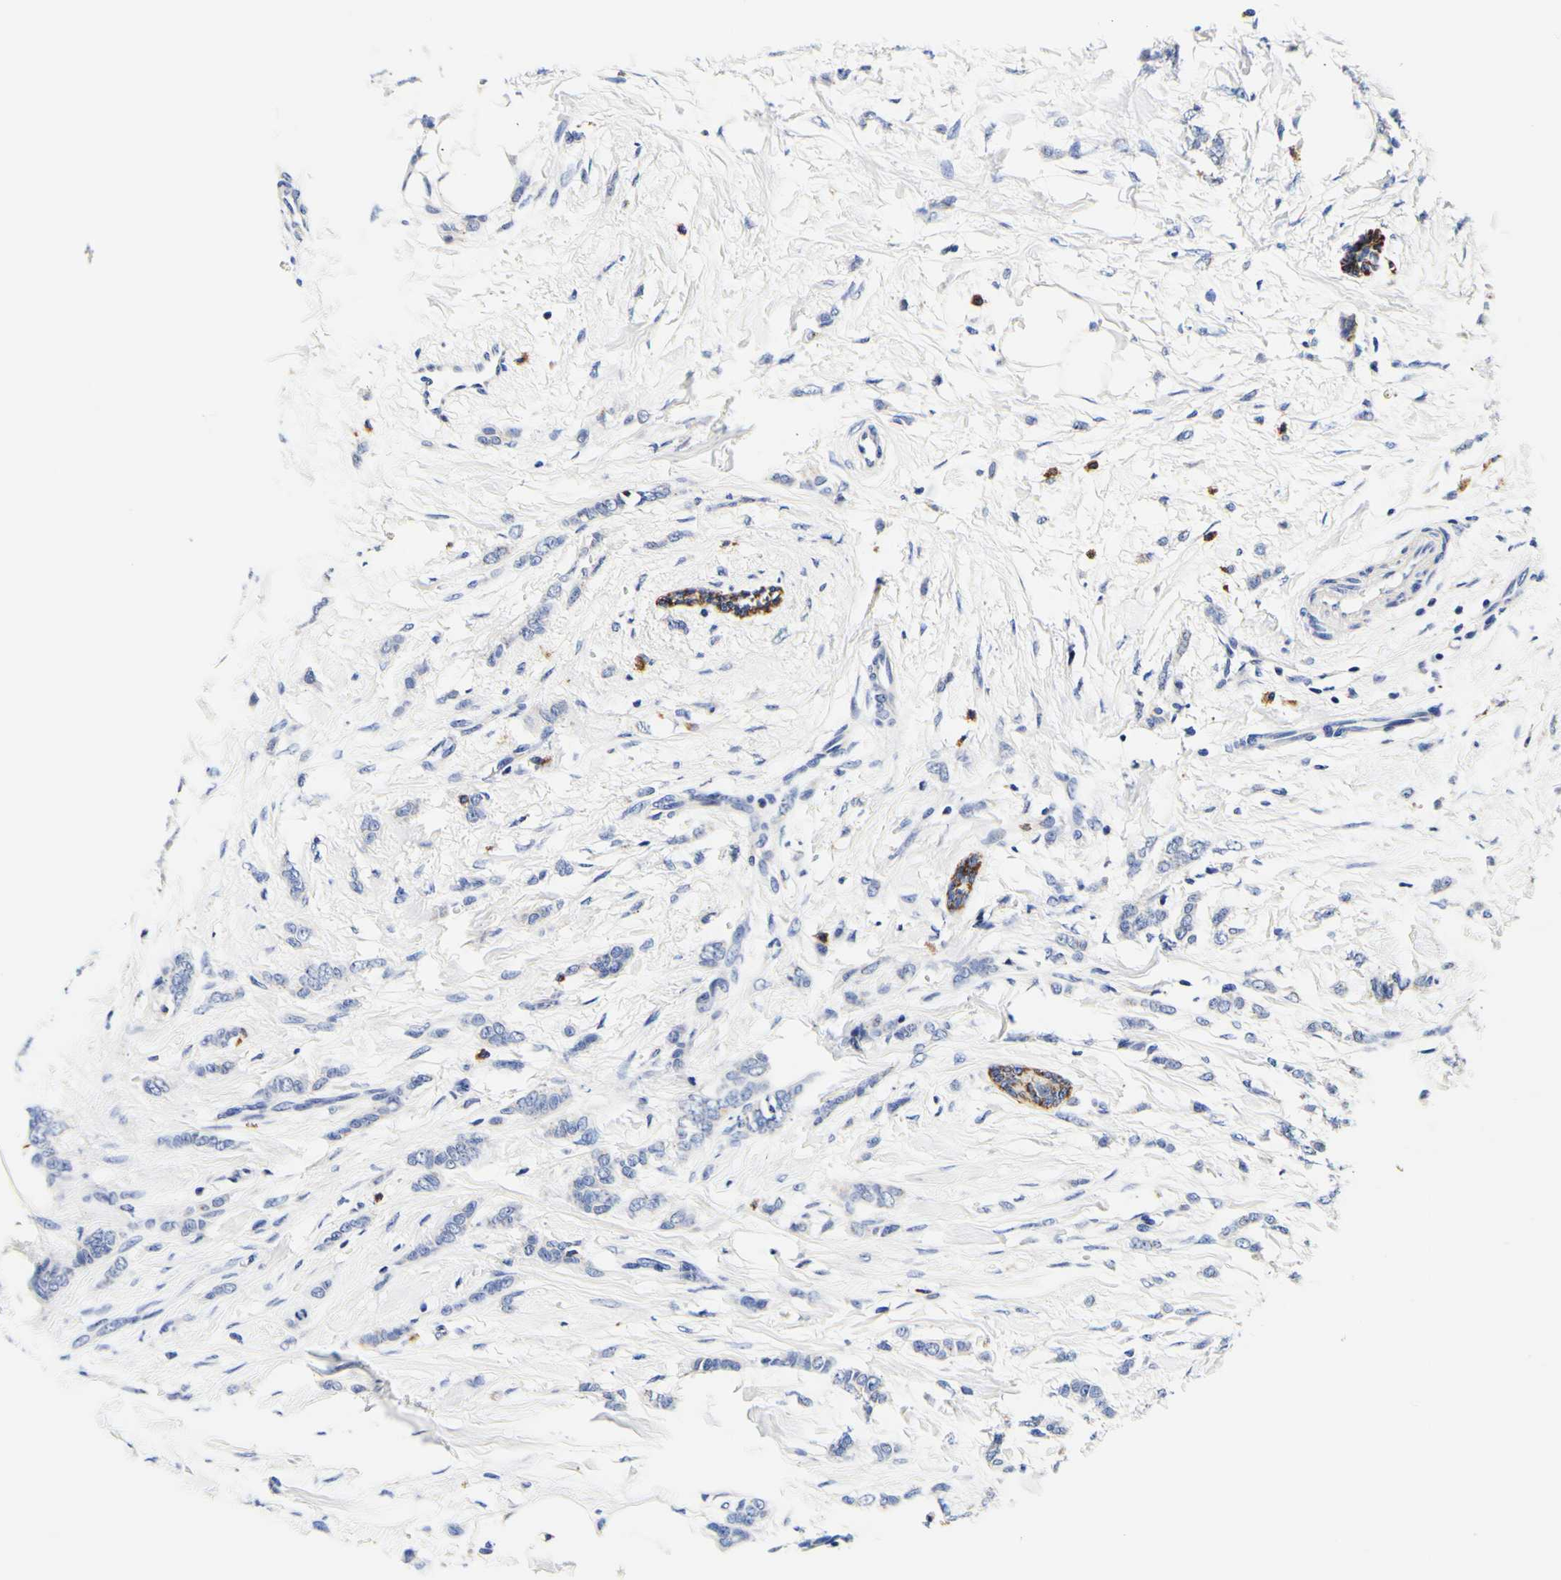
{"staining": {"intensity": "negative", "quantity": "none", "location": "none"}, "tissue": "breast cancer", "cell_type": "Tumor cells", "image_type": "cancer", "snomed": [{"axis": "morphology", "description": "Lobular carcinoma, in situ"}, {"axis": "morphology", "description": "Lobular carcinoma"}, {"axis": "topography", "description": "Breast"}], "caption": "Immunohistochemistry histopathology image of neoplastic tissue: human breast lobular carcinoma in situ stained with DAB displays no significant protein positivity in tumor cells.", "gene": "CAMK4", "patient": {"sex": "female", "age": 41}}